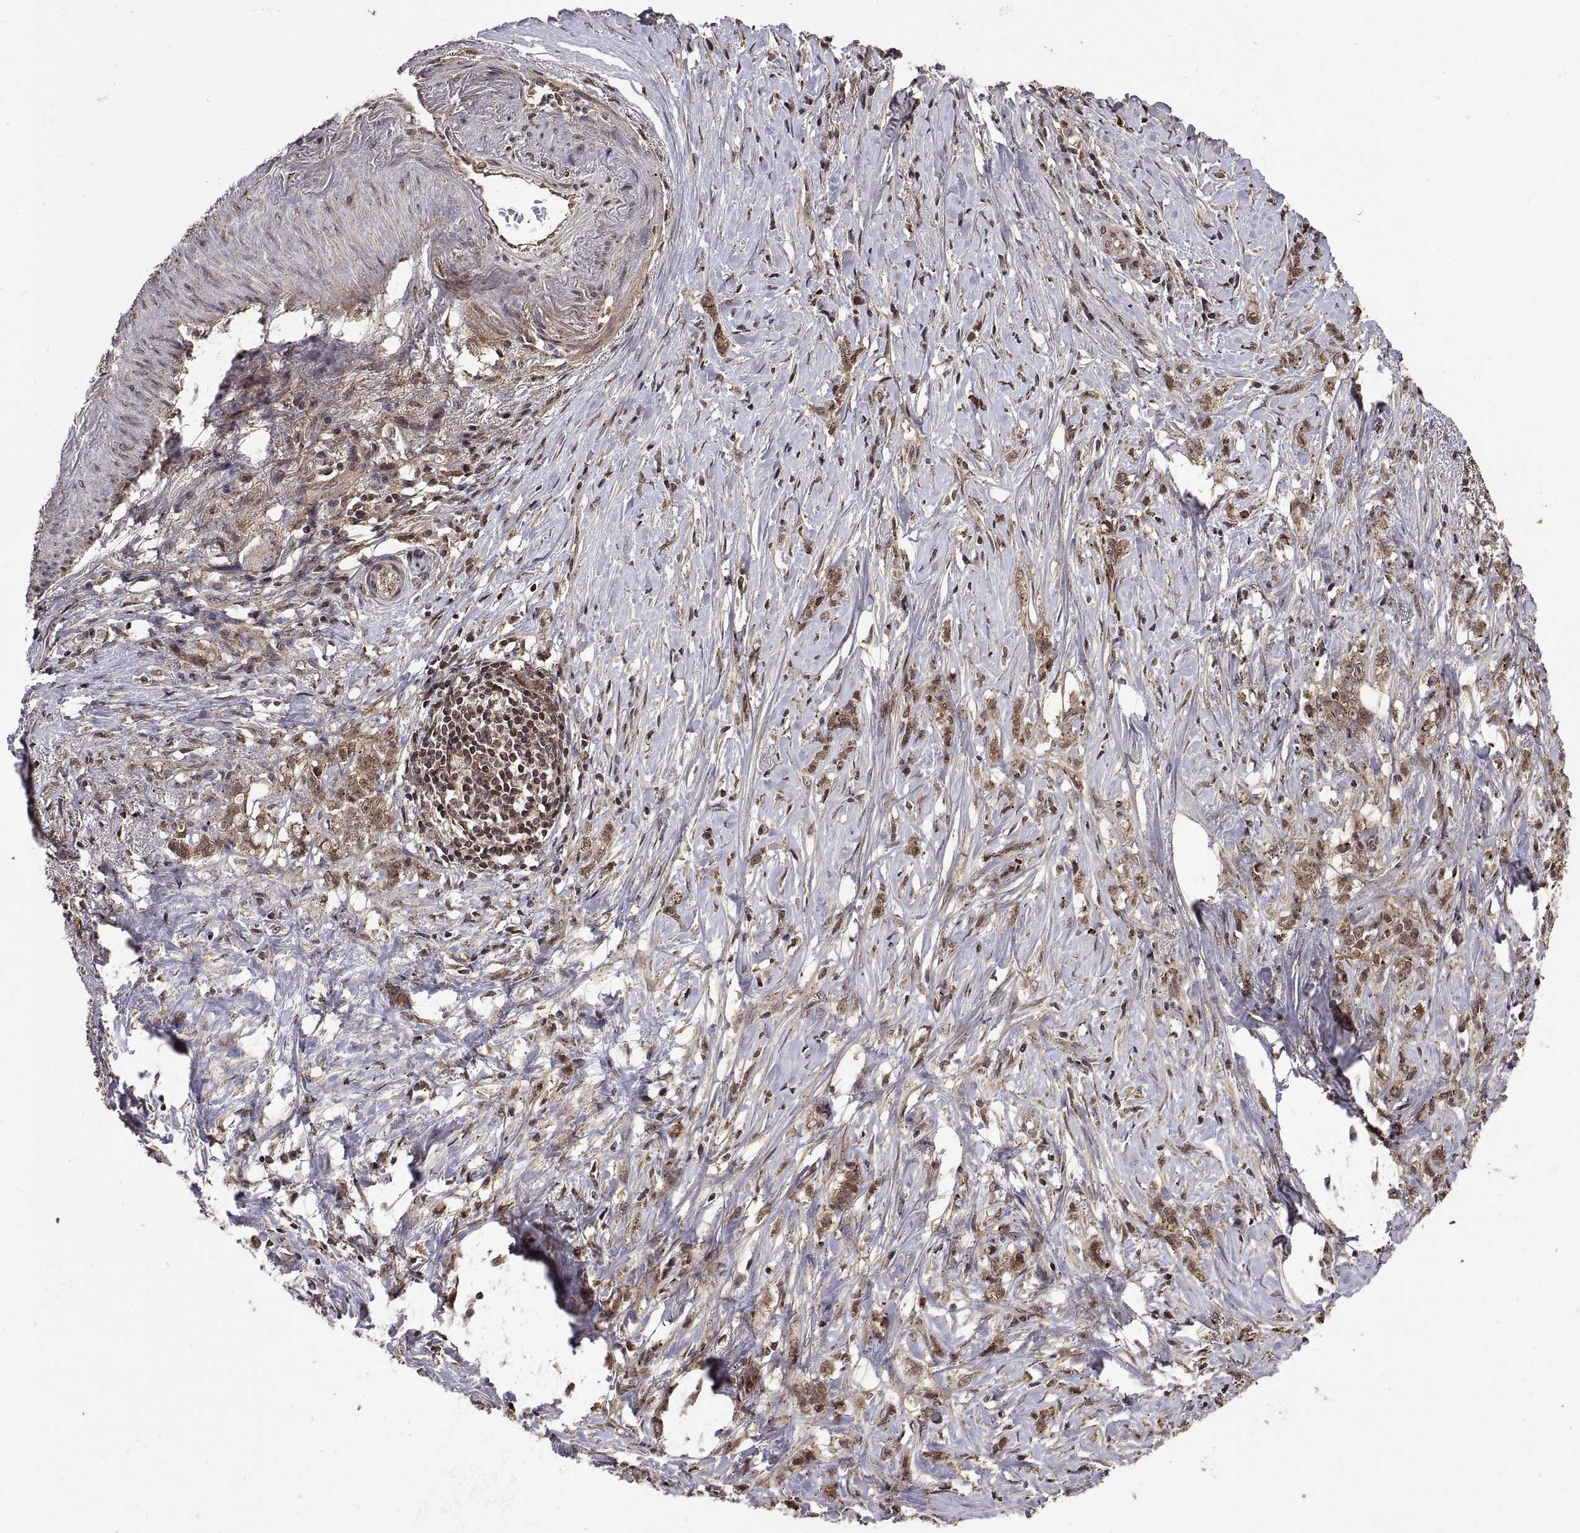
{"staining": {"intensity": "moderate", "quantity": "25%-75%", "location": "cytoplasmic/membranous"}, "tissue": "stomach cancer", "cell_type": "Tumor cells", "image_type": "cancer", "snomed": [{"axis": "morphology", "description": "Adenocarcinoma, NOS"}, {"axis": "topography", "description": "Stomach, lower"}], "caption": "Stomach cancer (adenocarcinoma) was stained to show a protein in brown. There is medium levels of moderate cytoplasmic/membranous expression in about 25%-75% of tumor cells.", "gene": "ZNRF2", "patient": {"sex": "male", "age": 88}}